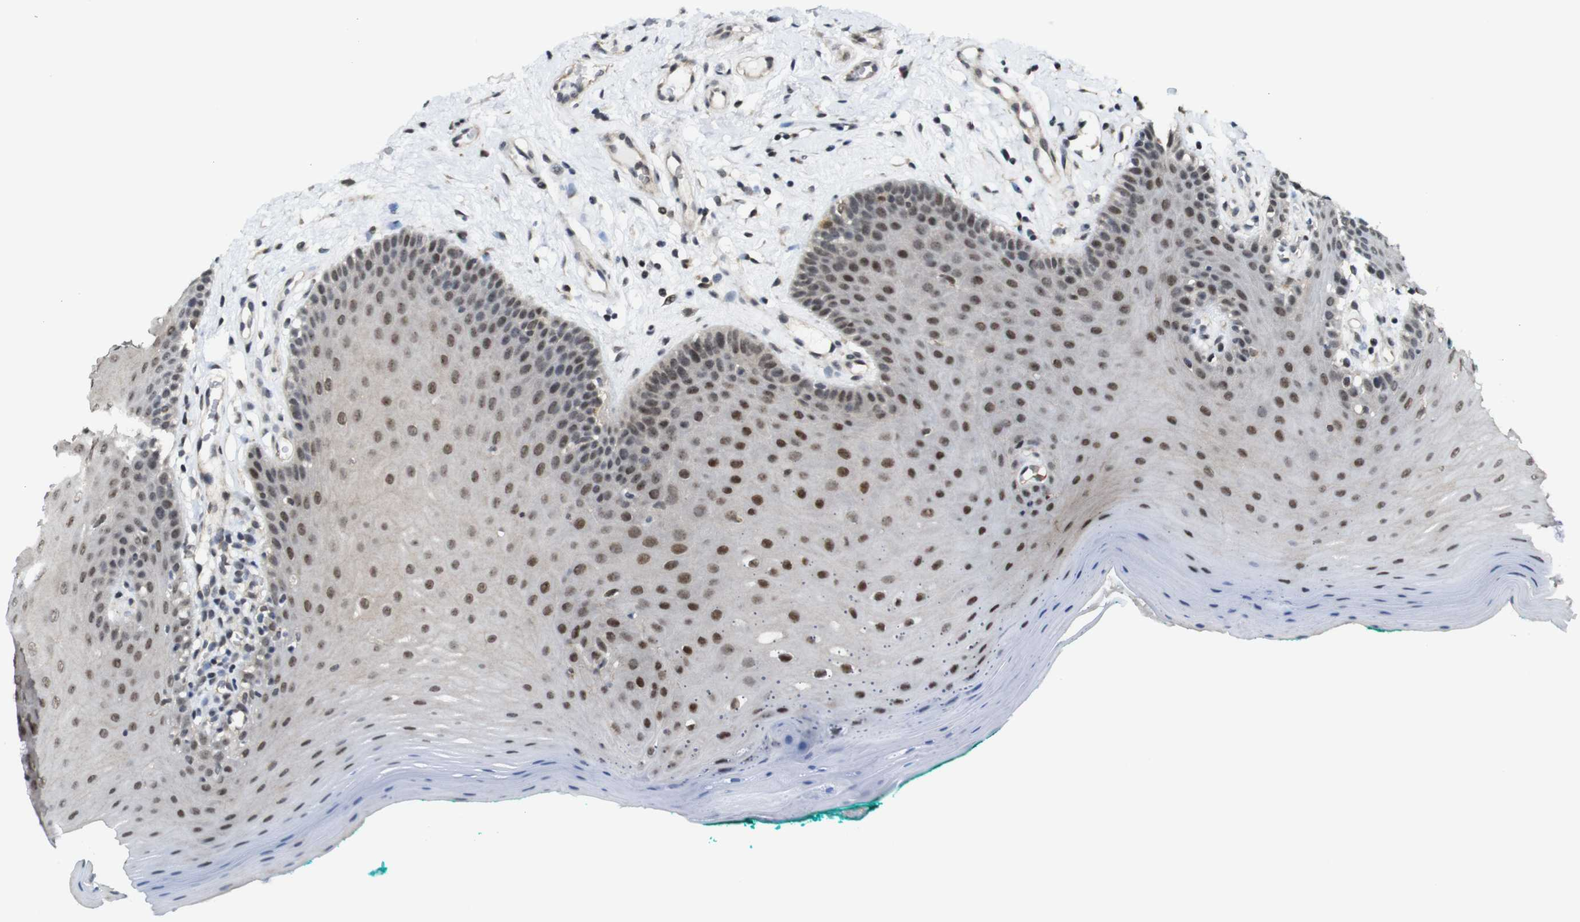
{"staining": {"intensity": "moderate", "quantity": ">75%", "location": "cytoplasmic/membranous,nuclear"}, "tissue": "oral mucosa", "cell_type": "Squamous epithelial cells", "image_type": "normal", "snomed": [{"axis": "morphology", "description": "Normal tissue, NOS"}, {"axis": "topography", "description": "Skeletal muscle"}, {"axis": "topography", "description": "Oral tissue"}], "caption": "This image demonstrates immunohistochemistry staining of normal human oral mucosa, with medium moderate cytoplasmic/membranous,nuclear expression in approximately >75% of squamous epithelial cells.", "gene": "PNMA8A", "patient": {"sex": "male", "age": 58}}